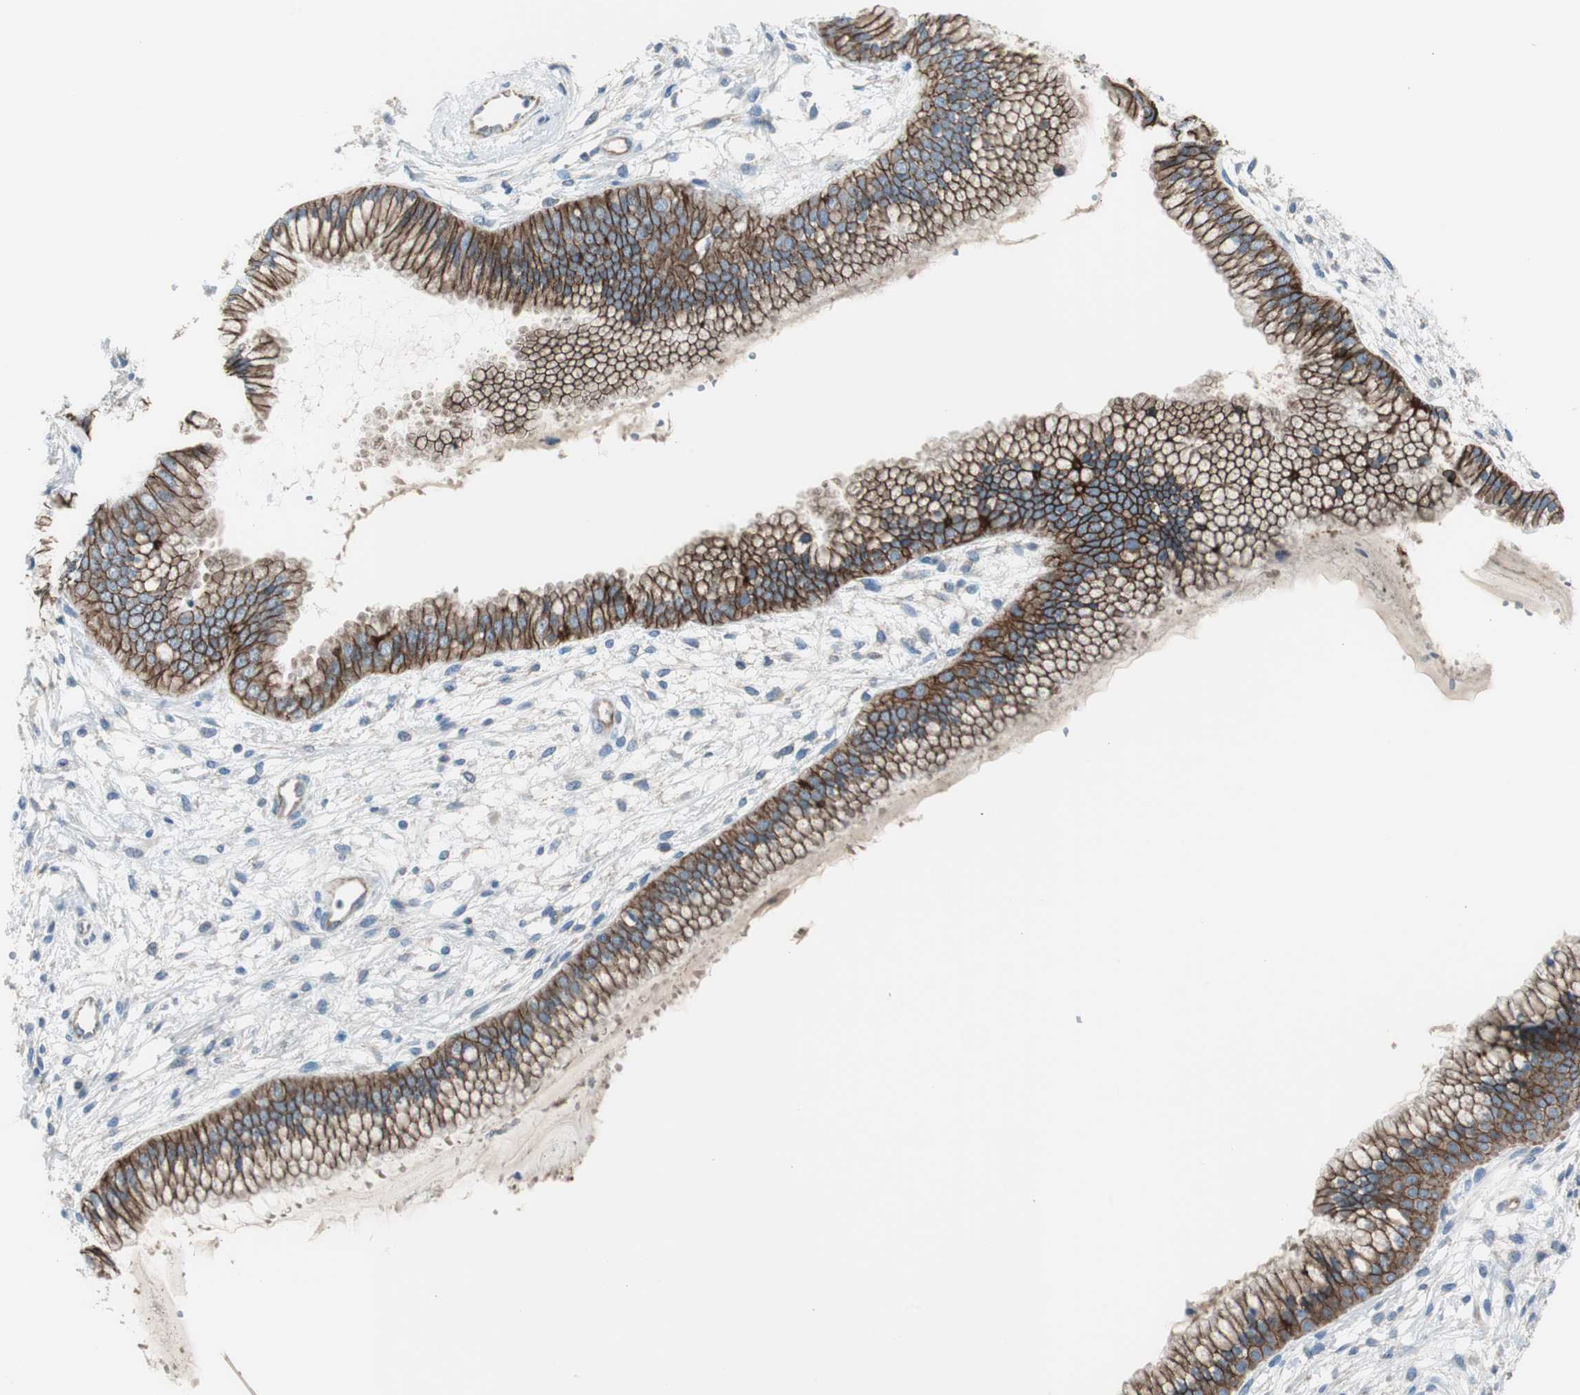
{"staining": {"intensity": "strong", "quantity": ">75%", "location": "cytoplasmic/membranous"}, "tissue": "cervix", "cell_type": "Glandular cells", "image_type": "normal", "snomed": [{"axis": "morphology", "description": "Normal tissue, NOS"}, {"axis": "topography", "description": "Cervix"}], "caption": "Cervix was stained to show a protein in brown. There is high levels of strong cytoplasmic/membranous staining in approximately >75% of glandular cells. (Stains: DAB in brown, nuclei in blue, Microscopy: brightfield microscopy at high magnification).", "gene": "STXBP4", "patient": {"sex": "female", "age": 39}}